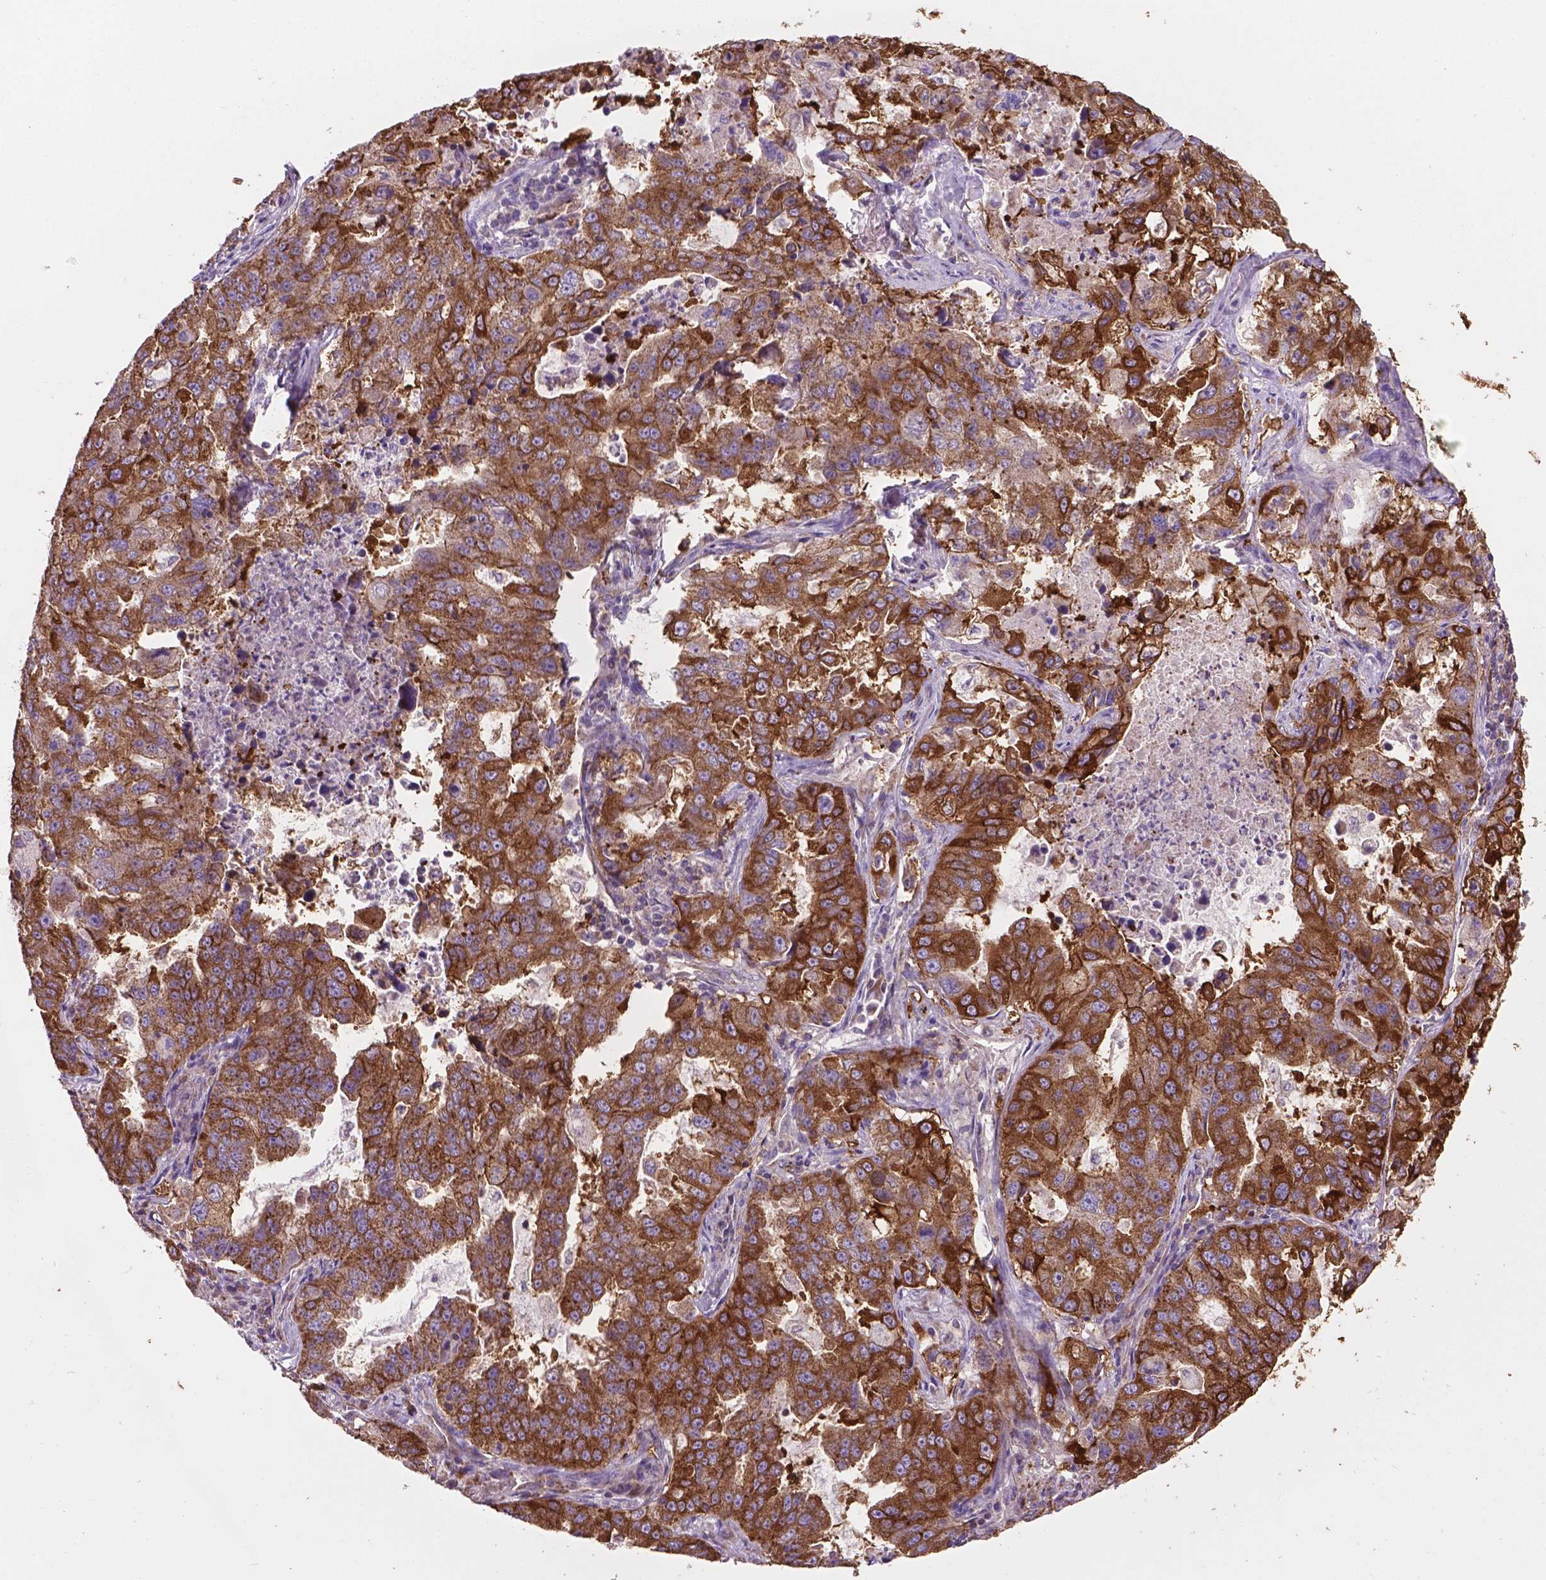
{"staining": {"intensity": "strong", "quantity": ">75%", "location": "cytoplasmic/membranous"}, "tissue": "lung cancer", "cell_type": "Tumor cells", "image_type": "cancer", "snomed": [{"axis": "morphology", "description": "Adenocarcinoma, NOS"}, {"axis": "topography", "description": "Lung"}], "caption": "Lung adenocarcinoma tissue exhibits strong cytoplasmic/membranous expression in about >75% of tumor cells", "gene": "TCAF1", "patient": {"sex": "female", "age": 61}}